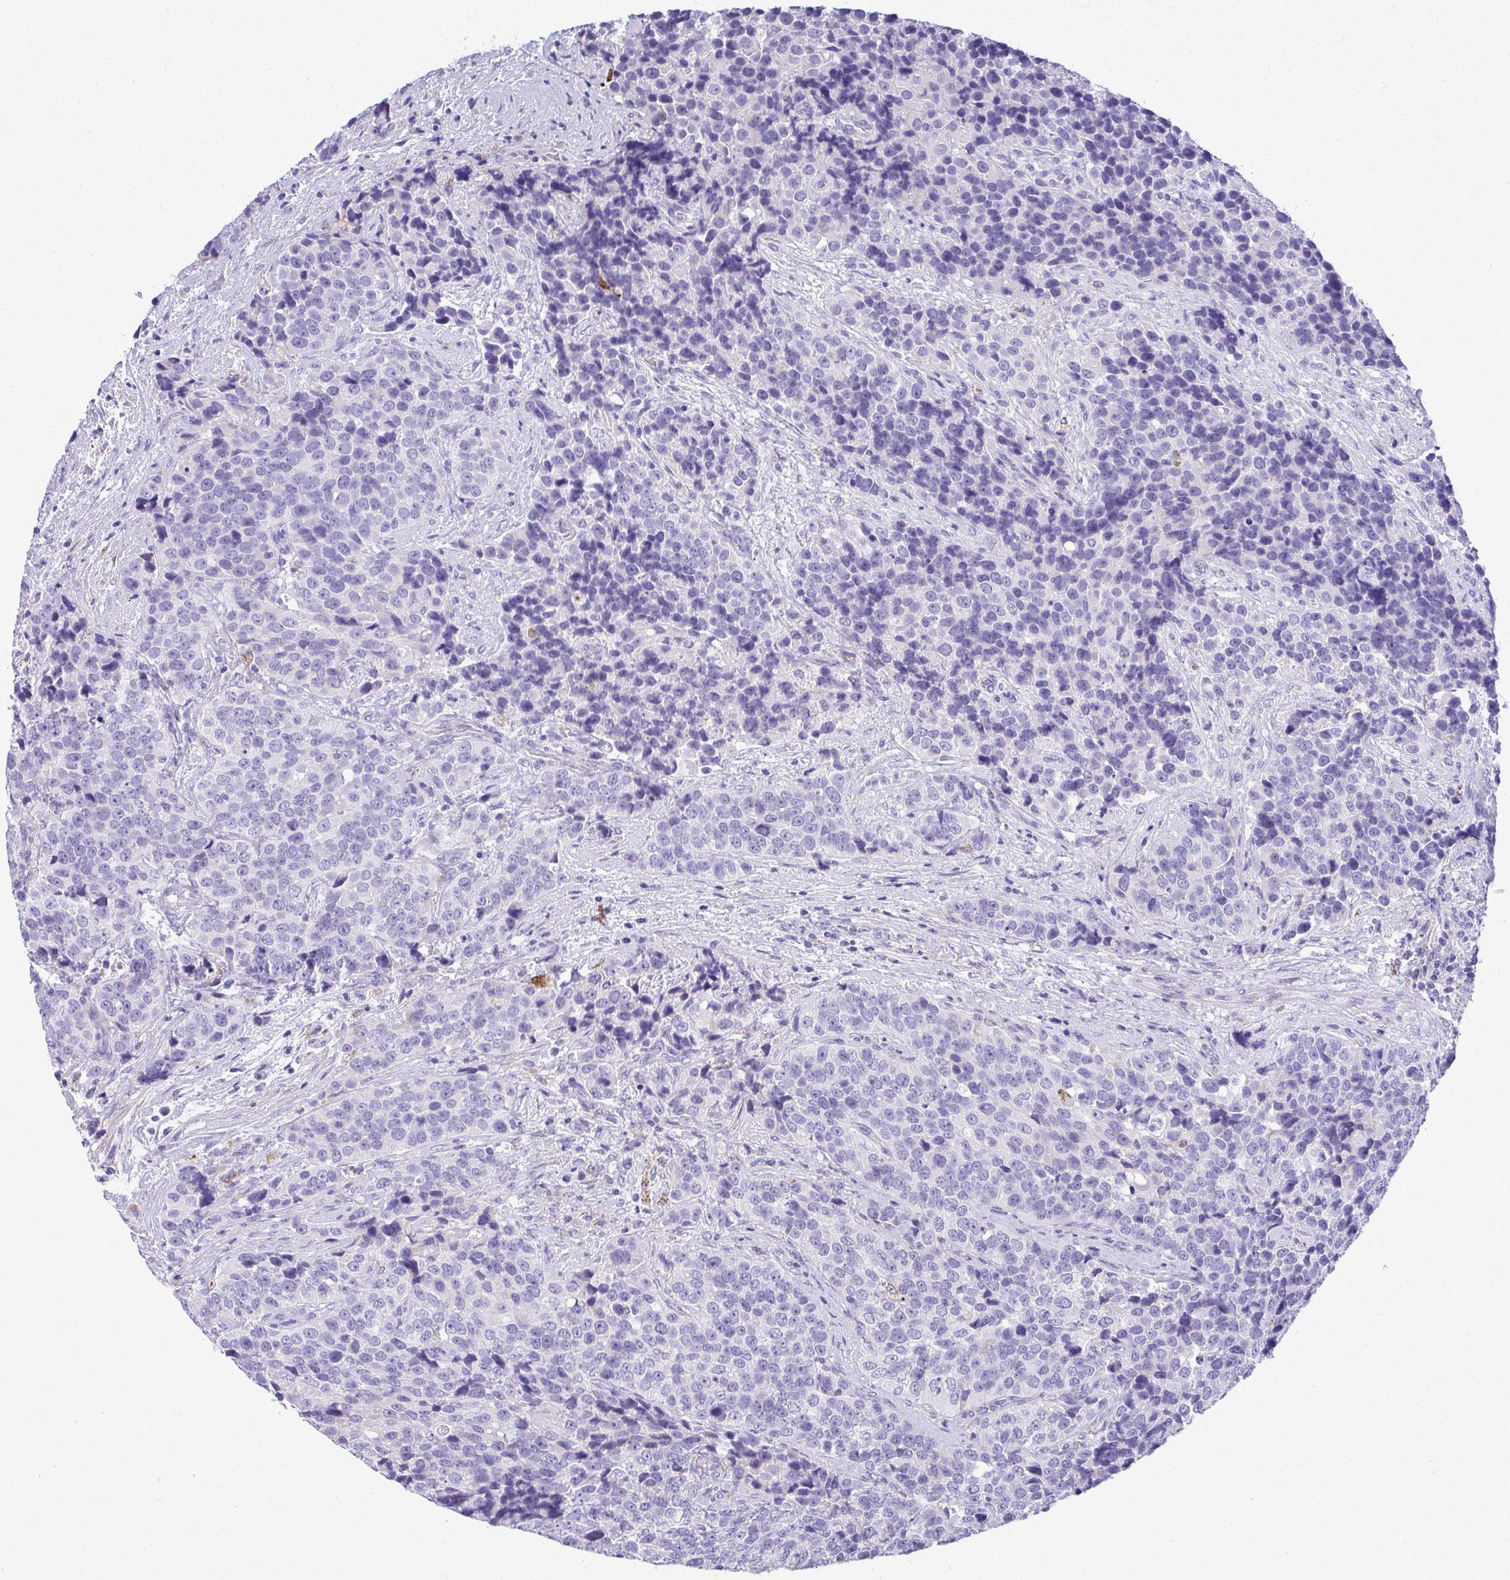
{"staining": {"intensity": "negative", "quantity": "none", "location": "none"}, "tissue": "urothelial cancer", "cell_type": "Tumor cells", "image_type": "cancer", "snomed": [{"axis": "morphology", "description": "Urothelial carcinoma, NOS"}, {"axis": "topography", "description": "Urinary bladder"}], "caption": "Transitional cell carcinoma was stained to show a protein in brown. There is no significant expression in tumor cells. (Immunohistochemistry (ihc), brightfield microscopy, high magnification).", "gene": "AIG1", "patient": {"sex": "male", "age": 52}}